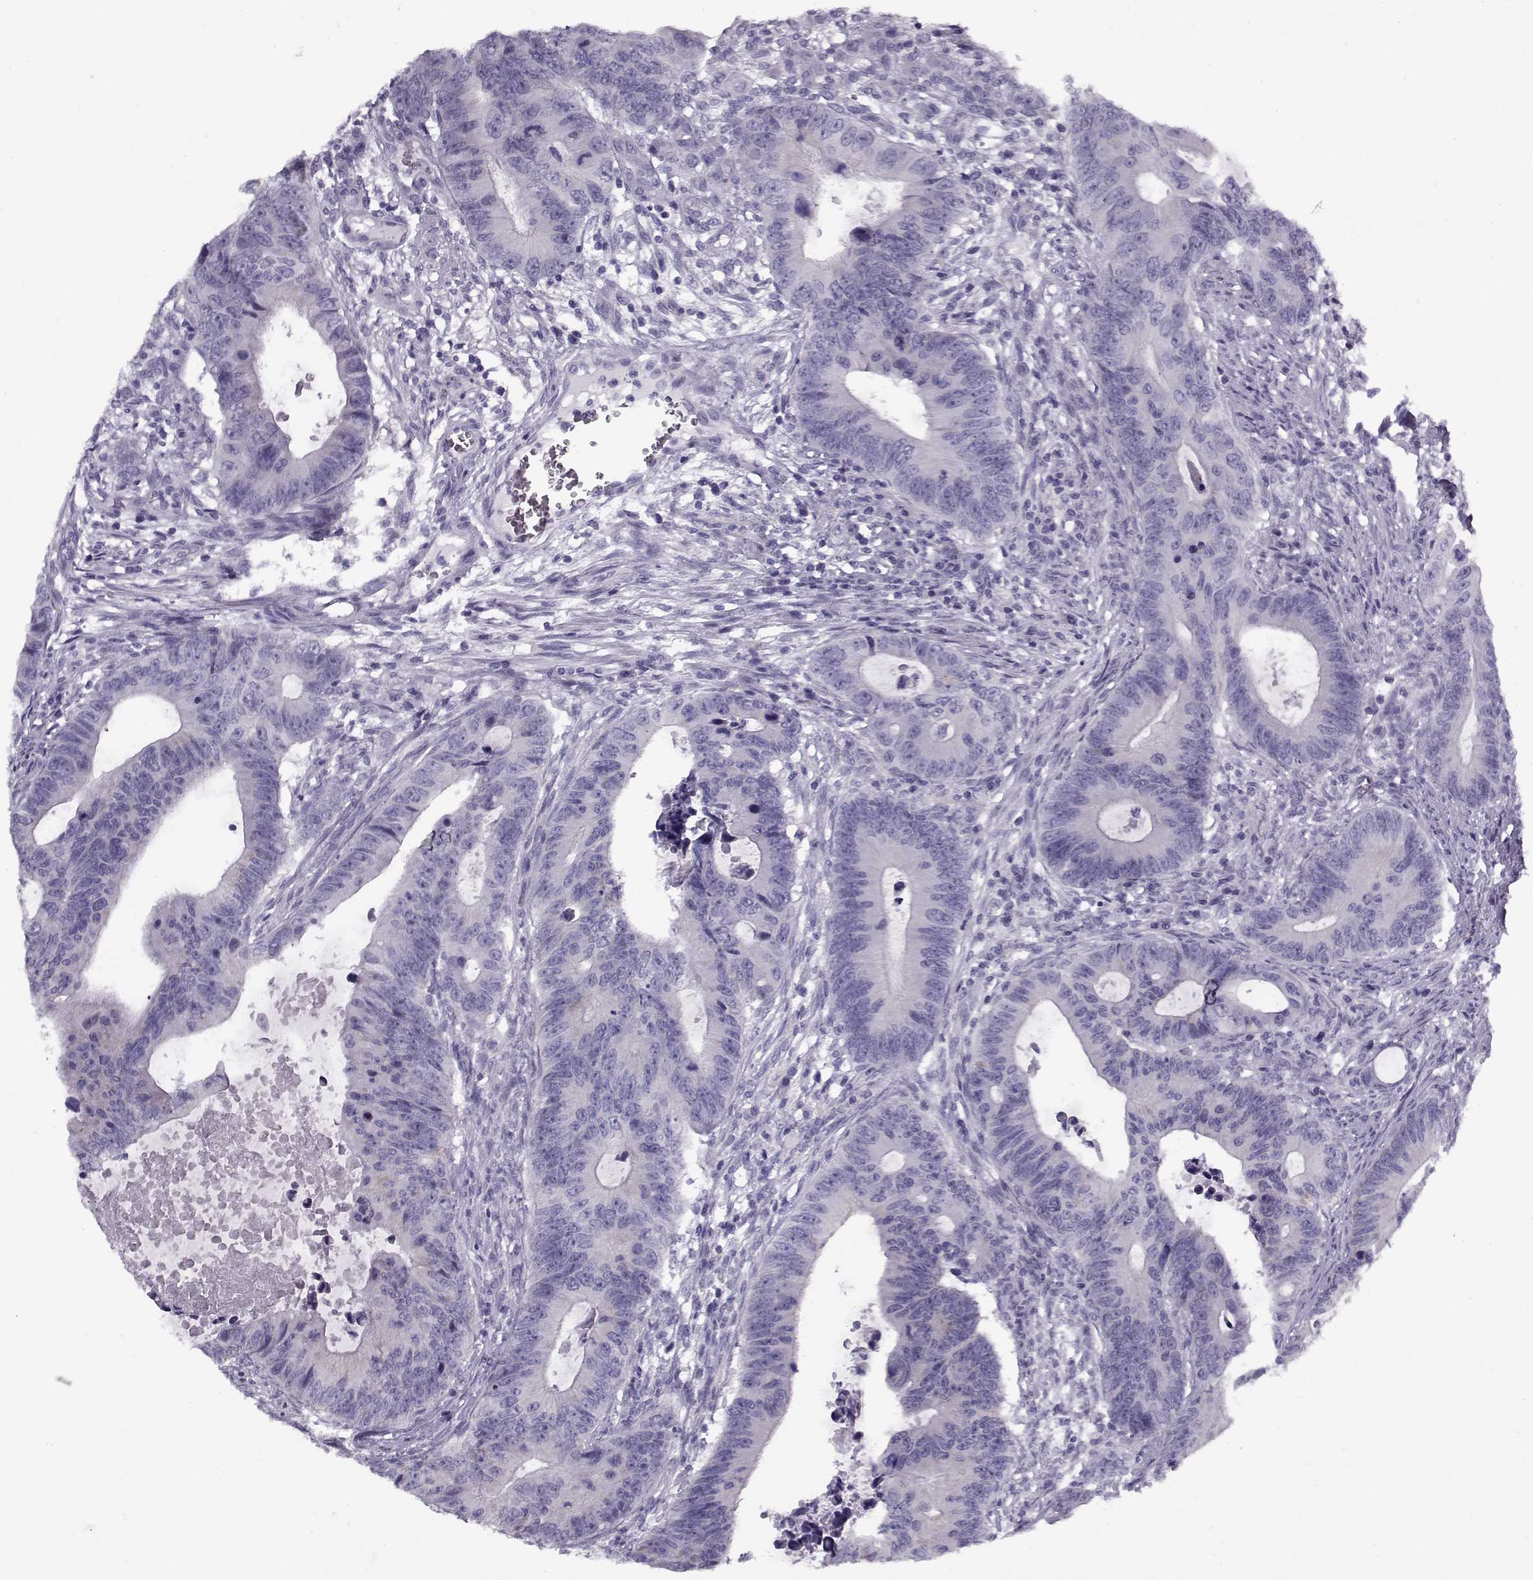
{"staining": {"intensity": "negative", "quantity": "none", "location": "none"}, "tissue": "colorectal cancer", "cell_type": "Tumor cells", "image_type": "cancer", "snomed": [{"axis": "morphology", "description": "Adenocarcinoma, NOS"}, {"axis": "topography", "description": "Colon"}], "caption": "A high-resolution image shows immunohistochemistry (IHC) staining of colorectal cancer, which reveals no significant expression in tumor cells. The staining was performed using DAB (3,3'-diaminobenzidine) to visualize the protein expression in brown, while the nuclei were stained in blue with hematoxylin (Magnification: 20x).", "gene": "PP2D1", "patient": {"sex": "female", "age": 87}}